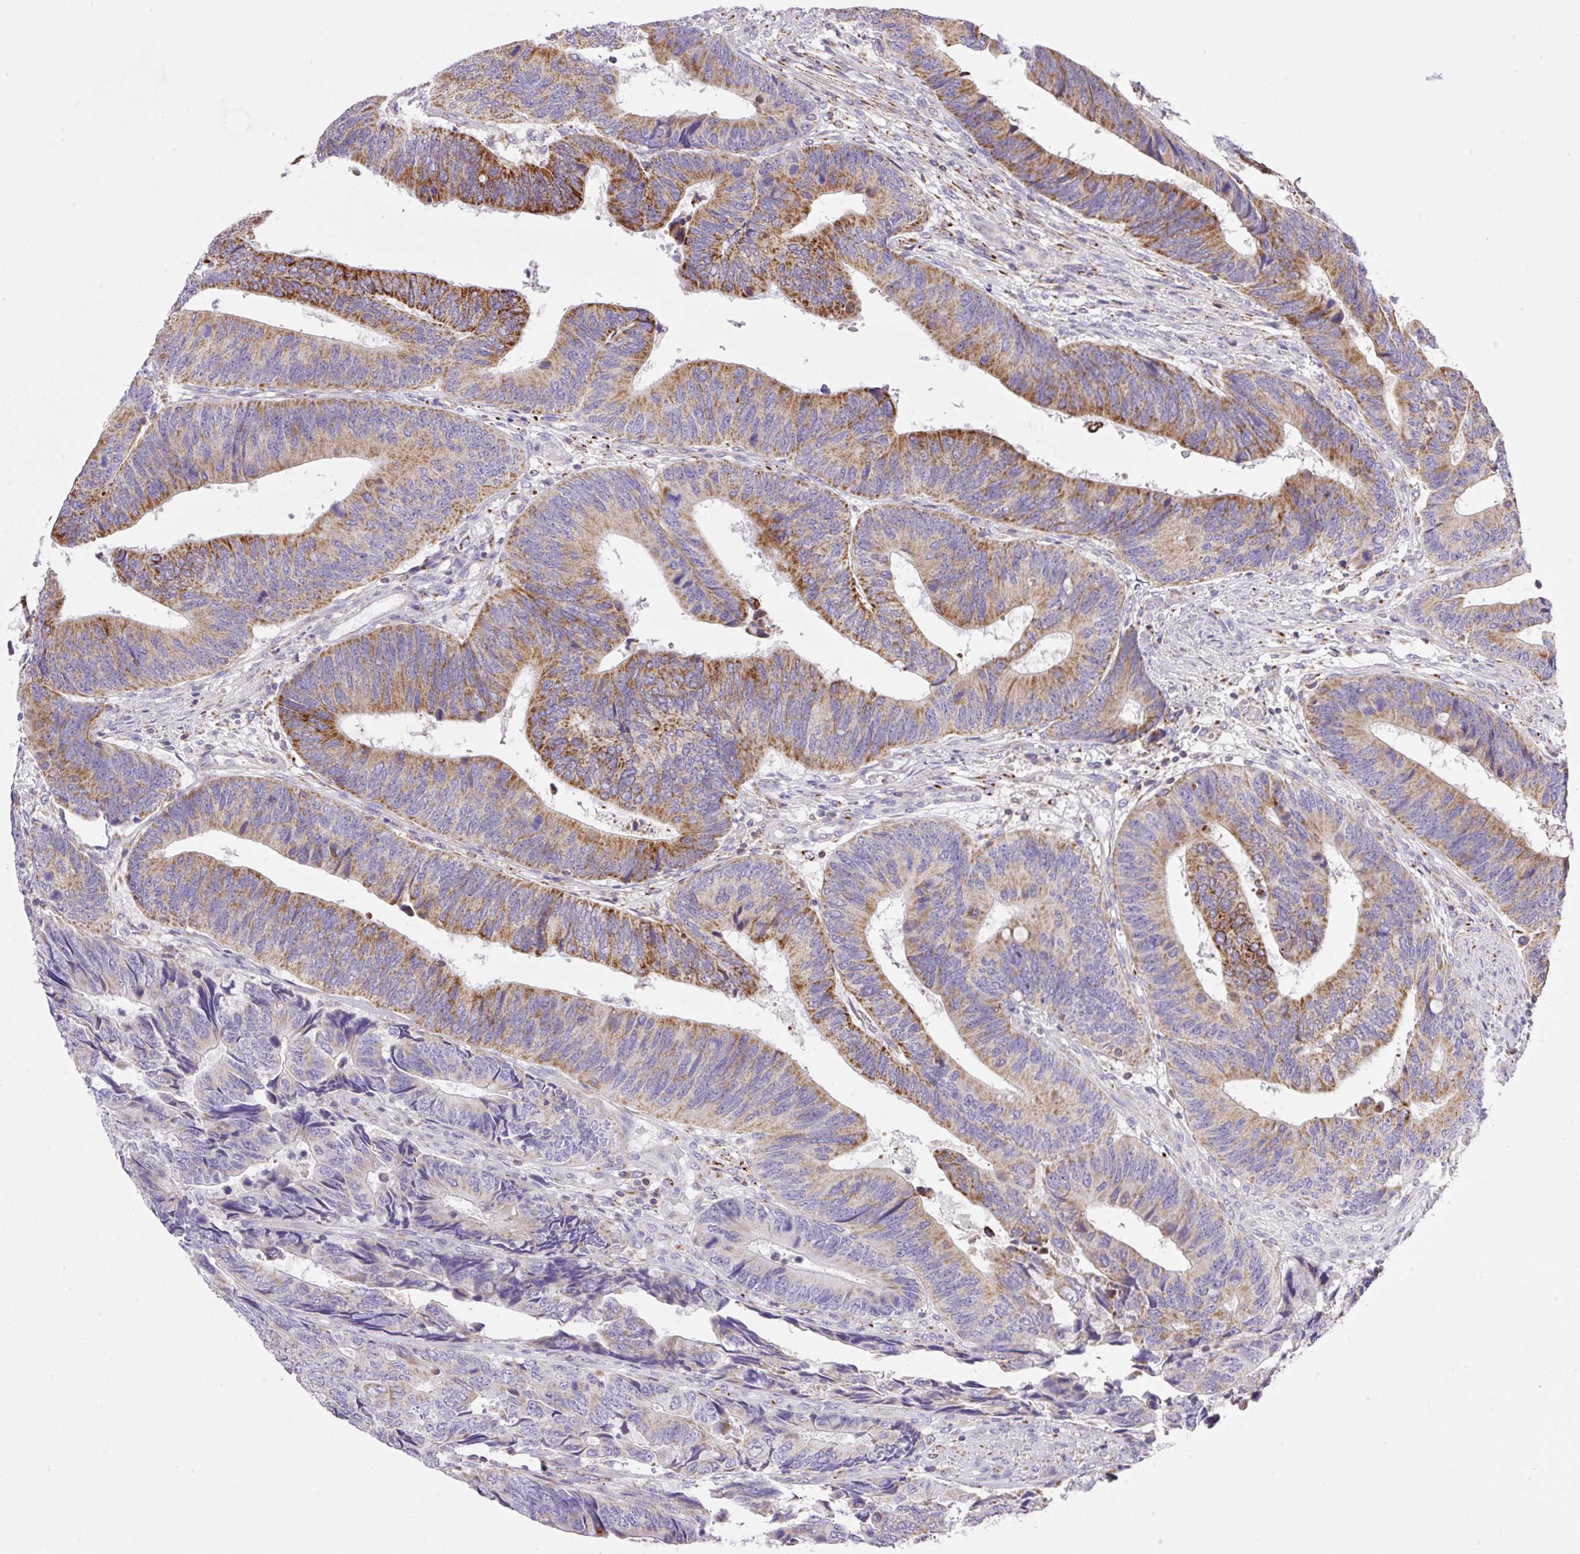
{"staining": {"intensity": "moderate", "quantity": "25%-75%", "location": "cytoplasmic/membranous"}, "tissue": "colorectal cancer", "cell_type": "Tumor cells", "image_type": "cancer", "snomed": [{"axis": "morphology", "description": "Adenocarcinoma, NOS"}, {"axis": "topography", "description": "Colon"}], "caption": "Moderate cytoplasmic/membranous expression is identified in about 25%-75% of tumor cells in colorectal cancer (adenocarcinoma). (DAB (3,3'-diaminobenzidine) = brown stain, brightfield microscopy at high magnification).", "gene": "NF1", "patient": {"sex": "male", "age": 87}}